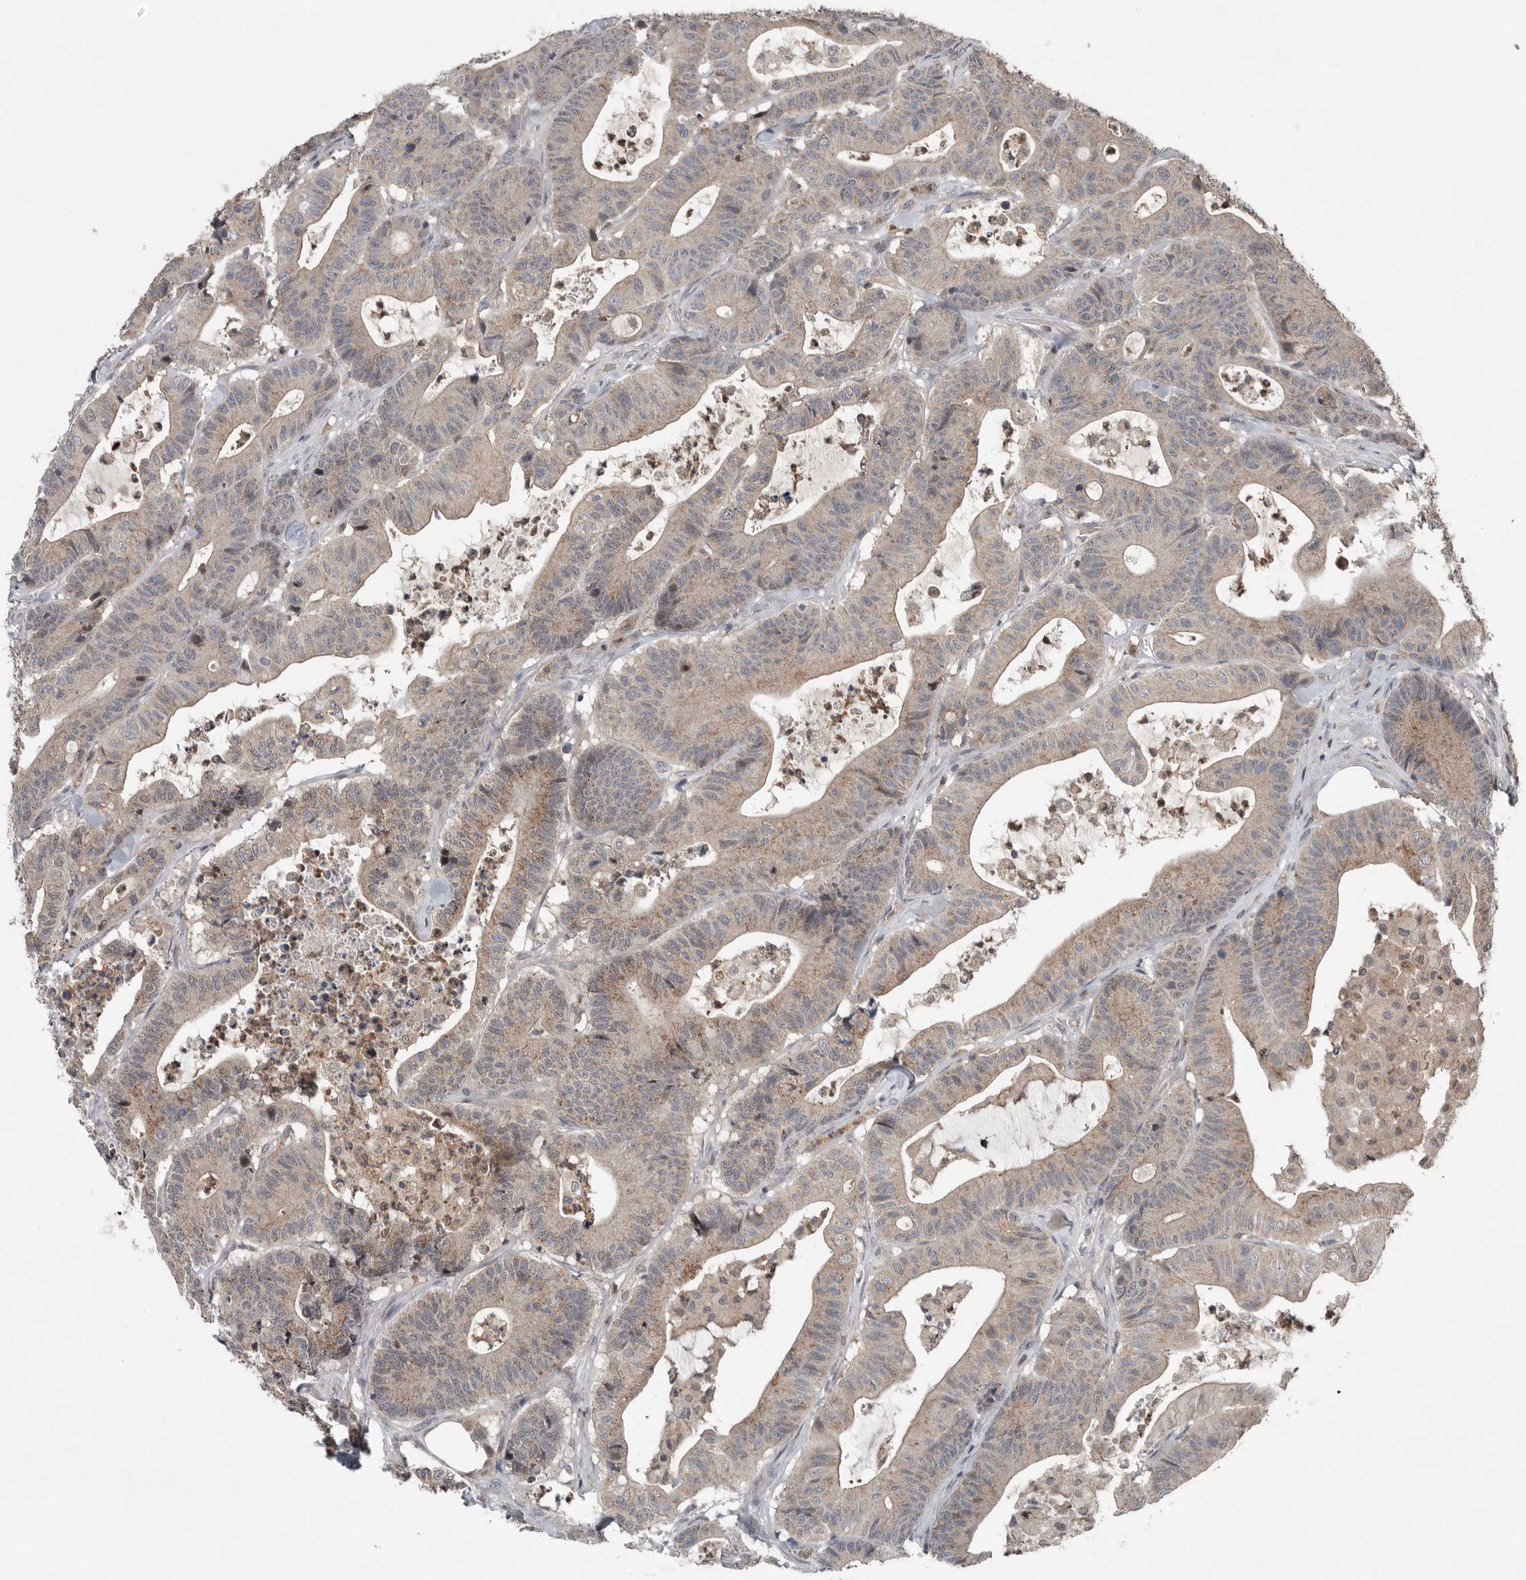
{"staining": {"intensity": "weak", "quantity": ">75%", "location": "cytoplasmic/membranous"}, "tissue": "colorectal cancer", "cell_type": "Tumor cells", "image_type": "cancer", "snomed": [{"axis": "morphology", "description": "Adenocarcinoma, NOS"}, {"axis": "topography", "description": "Colon"}], "caption": "Protein expression analysis of human colorectal cancer (adenocarcinoma) reveals weak cytoplasmic/membranous expression in approximately >75% of tumor cells.", "gene": "SCP2", "patient": {"sex": "female", "age": 84}}